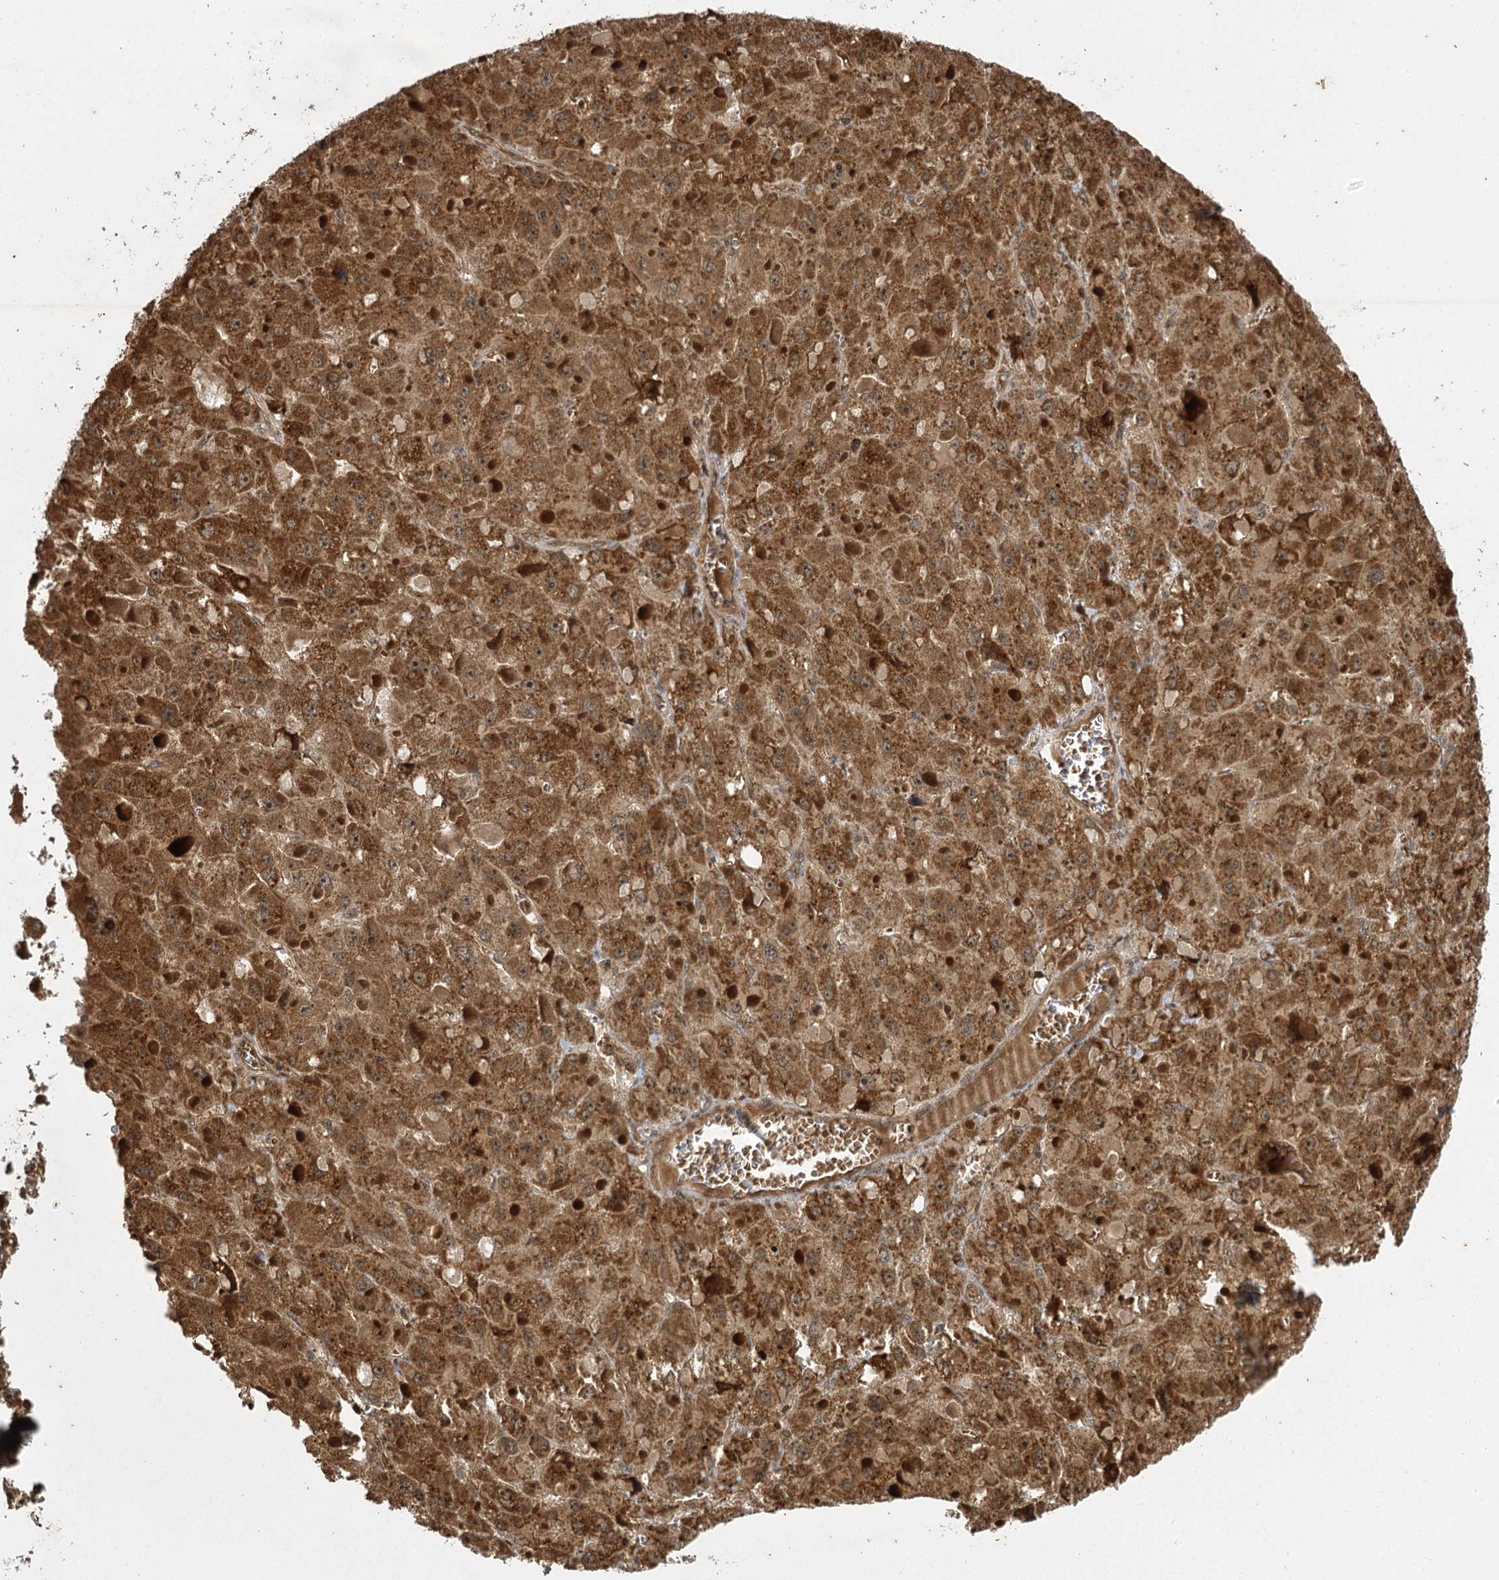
{"staining": {"intensity": "moderate", "quantity": ">75%", "location": "cytoplasmic/membranous,nuclear"}, "tissue": "liver cancer", "cell_type": "Tumor cells", "image_type": "cancer", "snomed": [{"axis": "morphology", "description": "Carcinoma, Hepatocellular, NOS"}, {"axis": "topography", "description": "Liver"}], "caption": "Hepatocellular carcinoma (liver) was stained to show a protein in brown. There is medium levels of moderate cytoplasmic/membranous and nuclear staining in approximately >75% of tumor cells. Using DAB (brown) and hematoxylin (blue) stains, captured at high magnification using brightfield microscopy.", "gene": "IL11RA", "patient": {"sex": "female", "age": 73}}